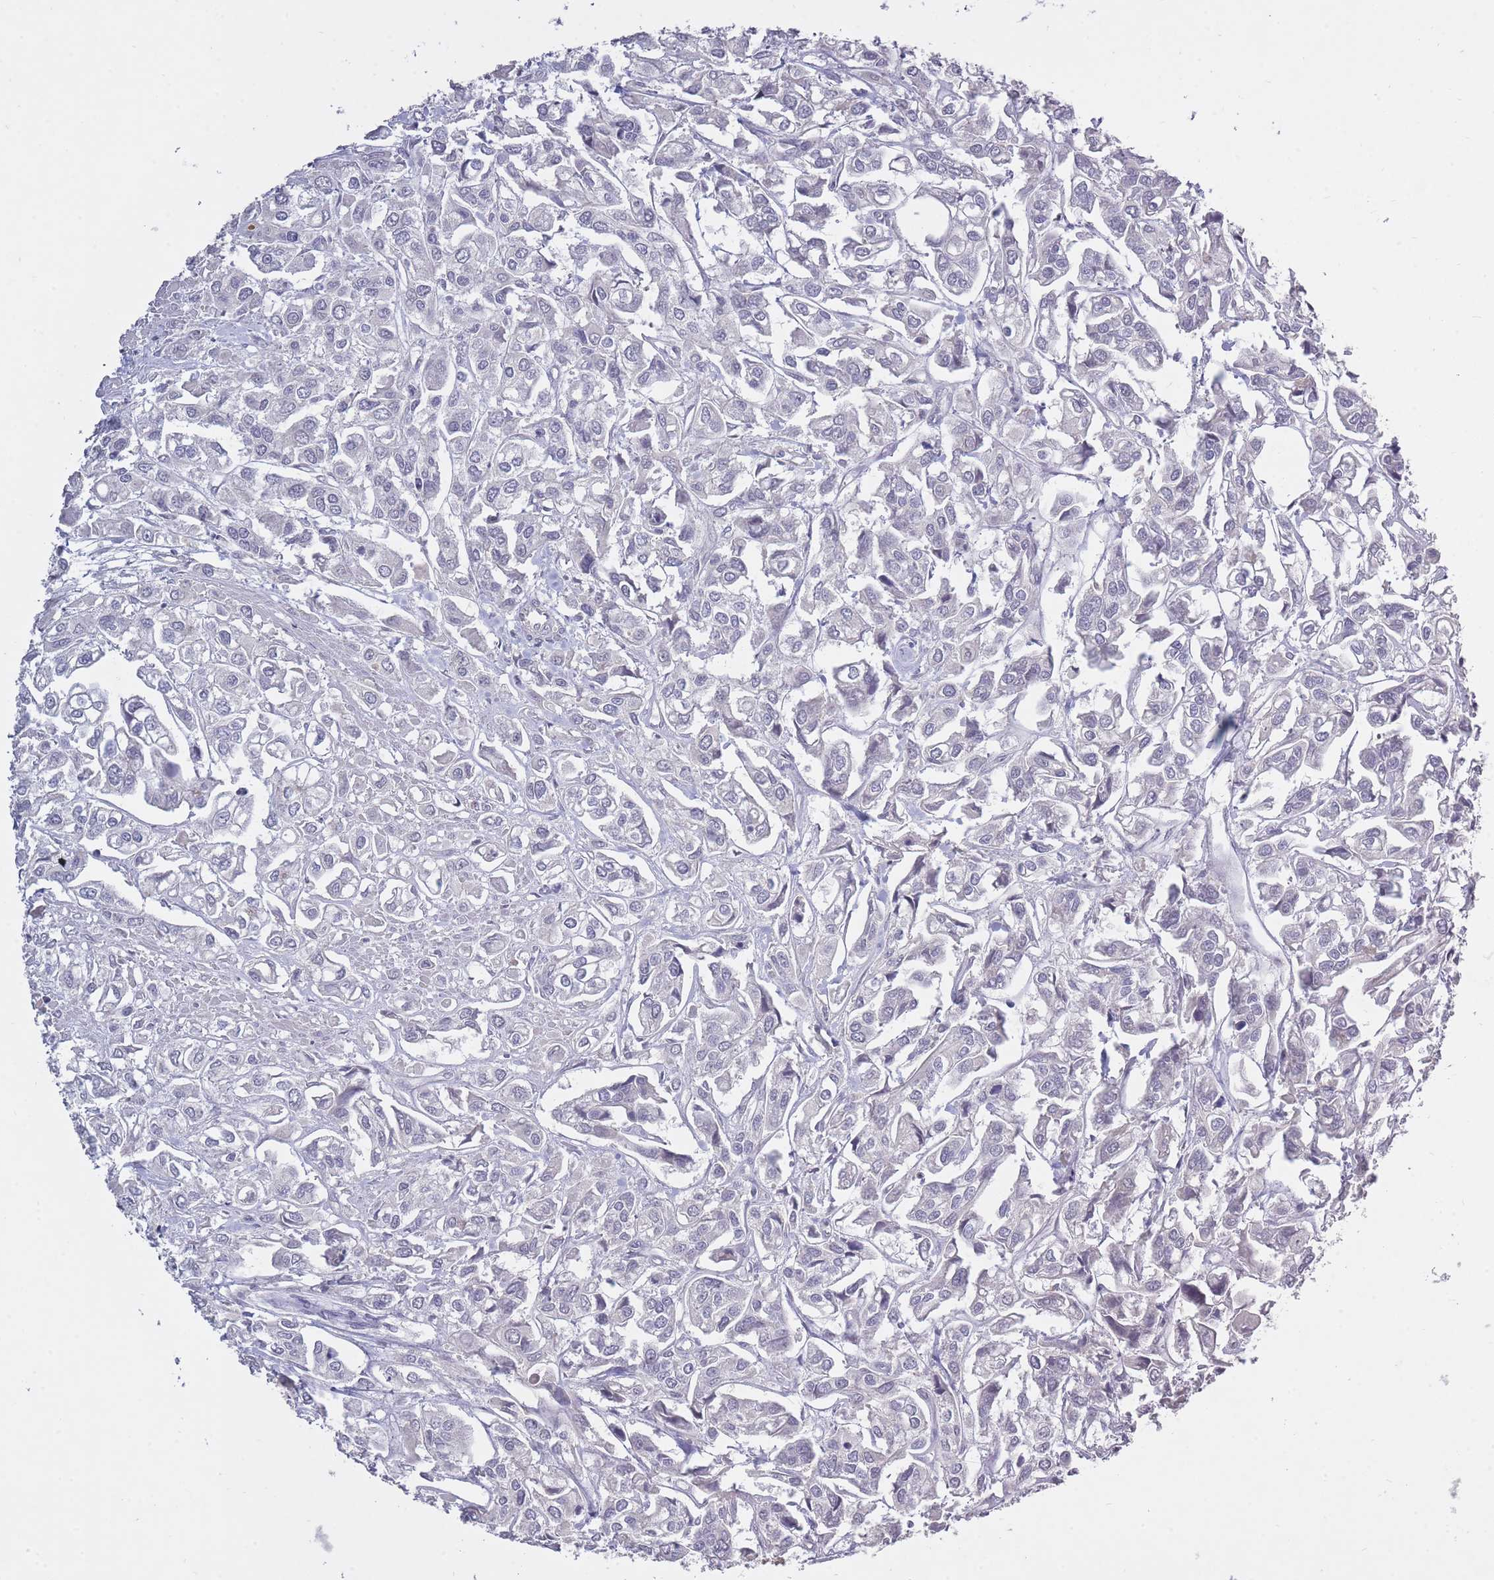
{"staining": {"intensity": "negative", "quantity": "none", "location": "none"}, "tissue": "urothelial cancer", "cell_type": "Tumor cells", "image_type": "cancer", "snomed": [{"axis": "morphology", "description": "Urothelial carcinoma, High grade"}, {"axis": "topography", "description": "Urinary bladder"}], "caption": "Protein analysis of urothelial cancer exhibits no significant staining in tumor cells.", "gene": "ADCYAP1R1", "patient": {"sex": "male", "age": 67}}